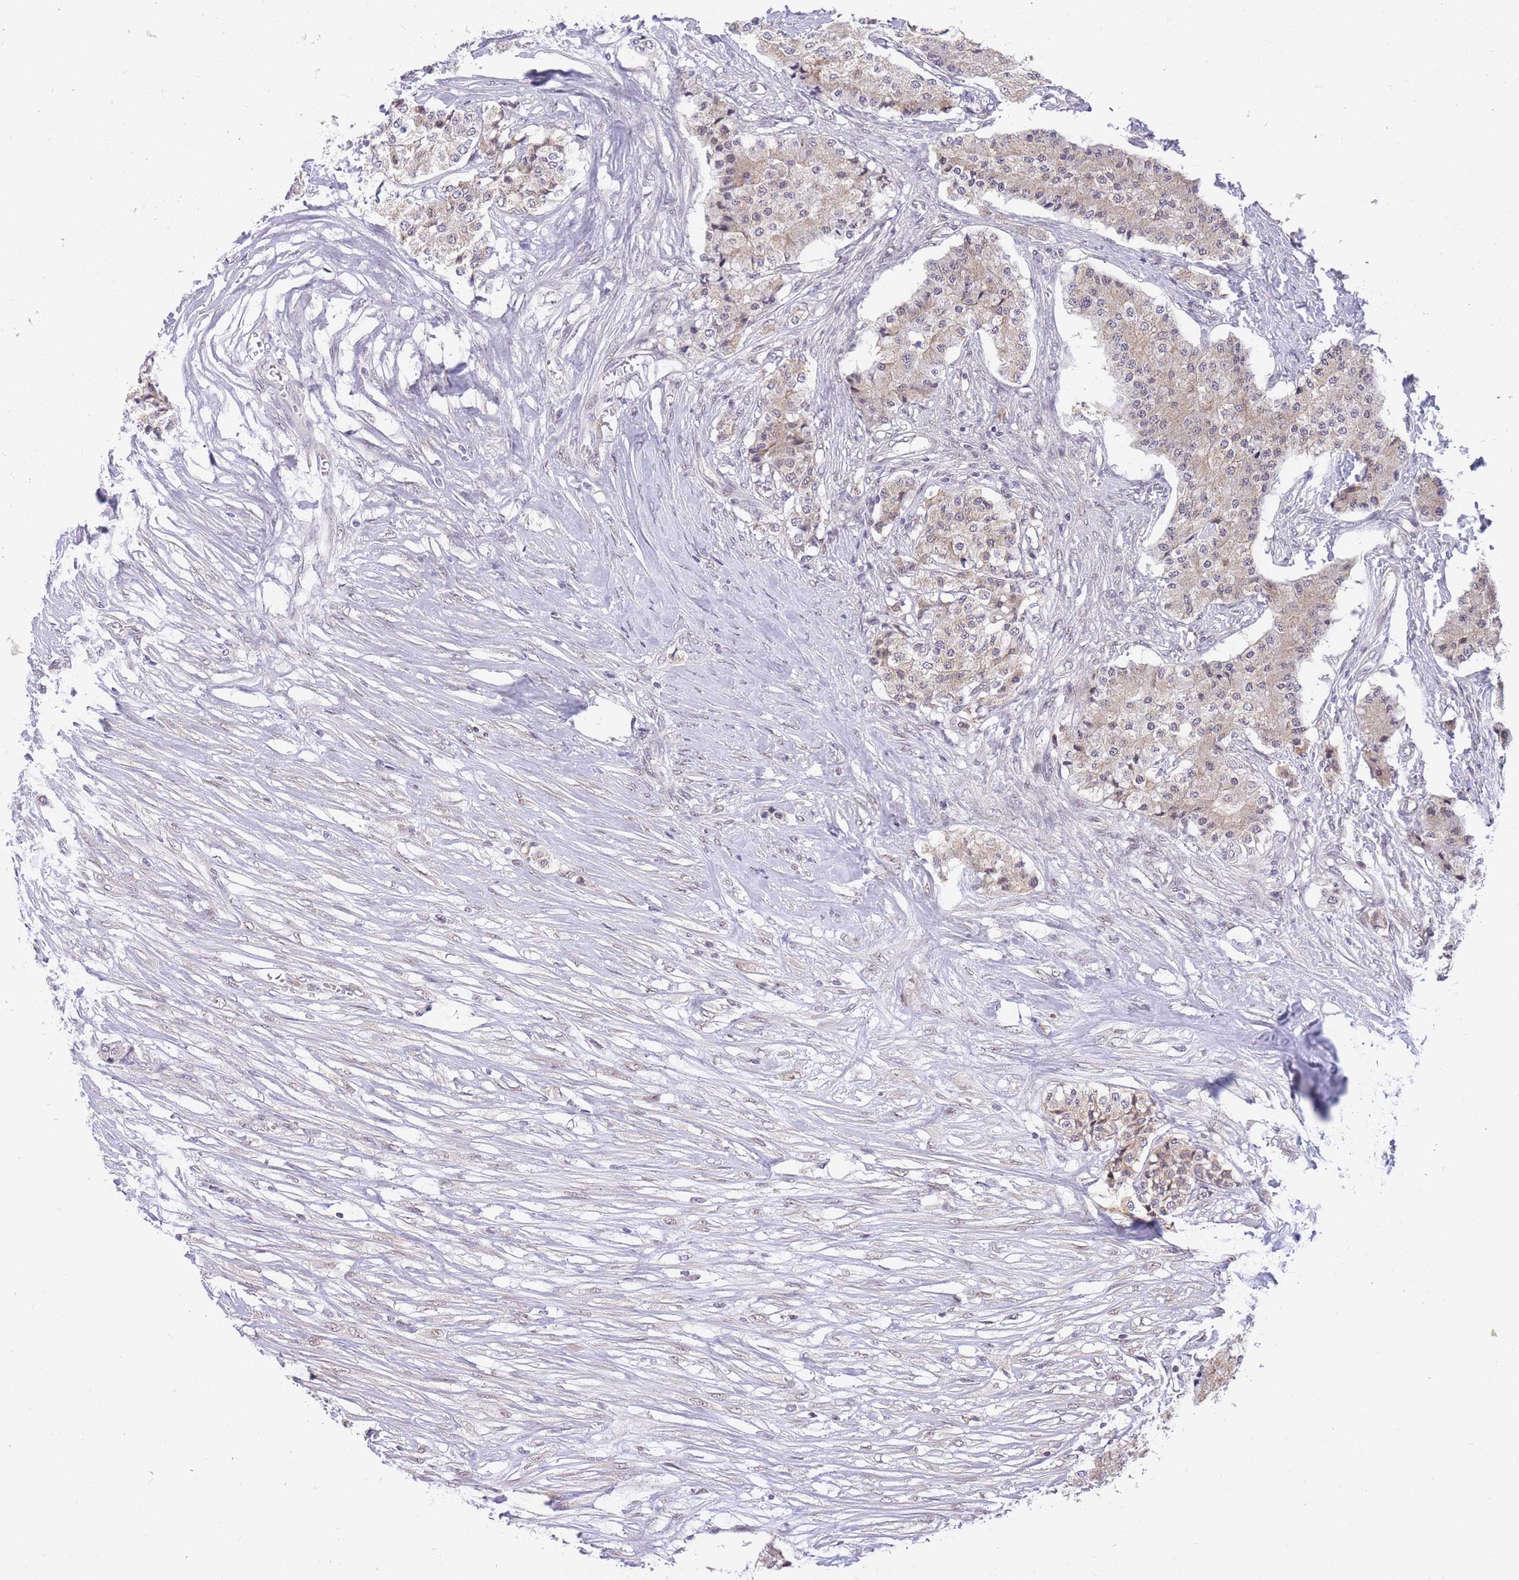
{"staining": {"intensity": "weak", "quantity": ">75%", "location": "cytoplasmic/membranous"}, "tissue": "carcinoid", "cell_type": "Tumor cells", "image_type": "cancer", "snomed": [{"axis": "morphology", "description": "Carcinoid, malignant, NOS"}, {"axis": "topography", "description": "Colon"}], "caption": "Weak cytoplasmic/membranous protein staining is seen in about >75% of tumor cells in malignant carcinoid.", "gene": "MINDY2", "patient": {"sex": "female", "age": 52}}